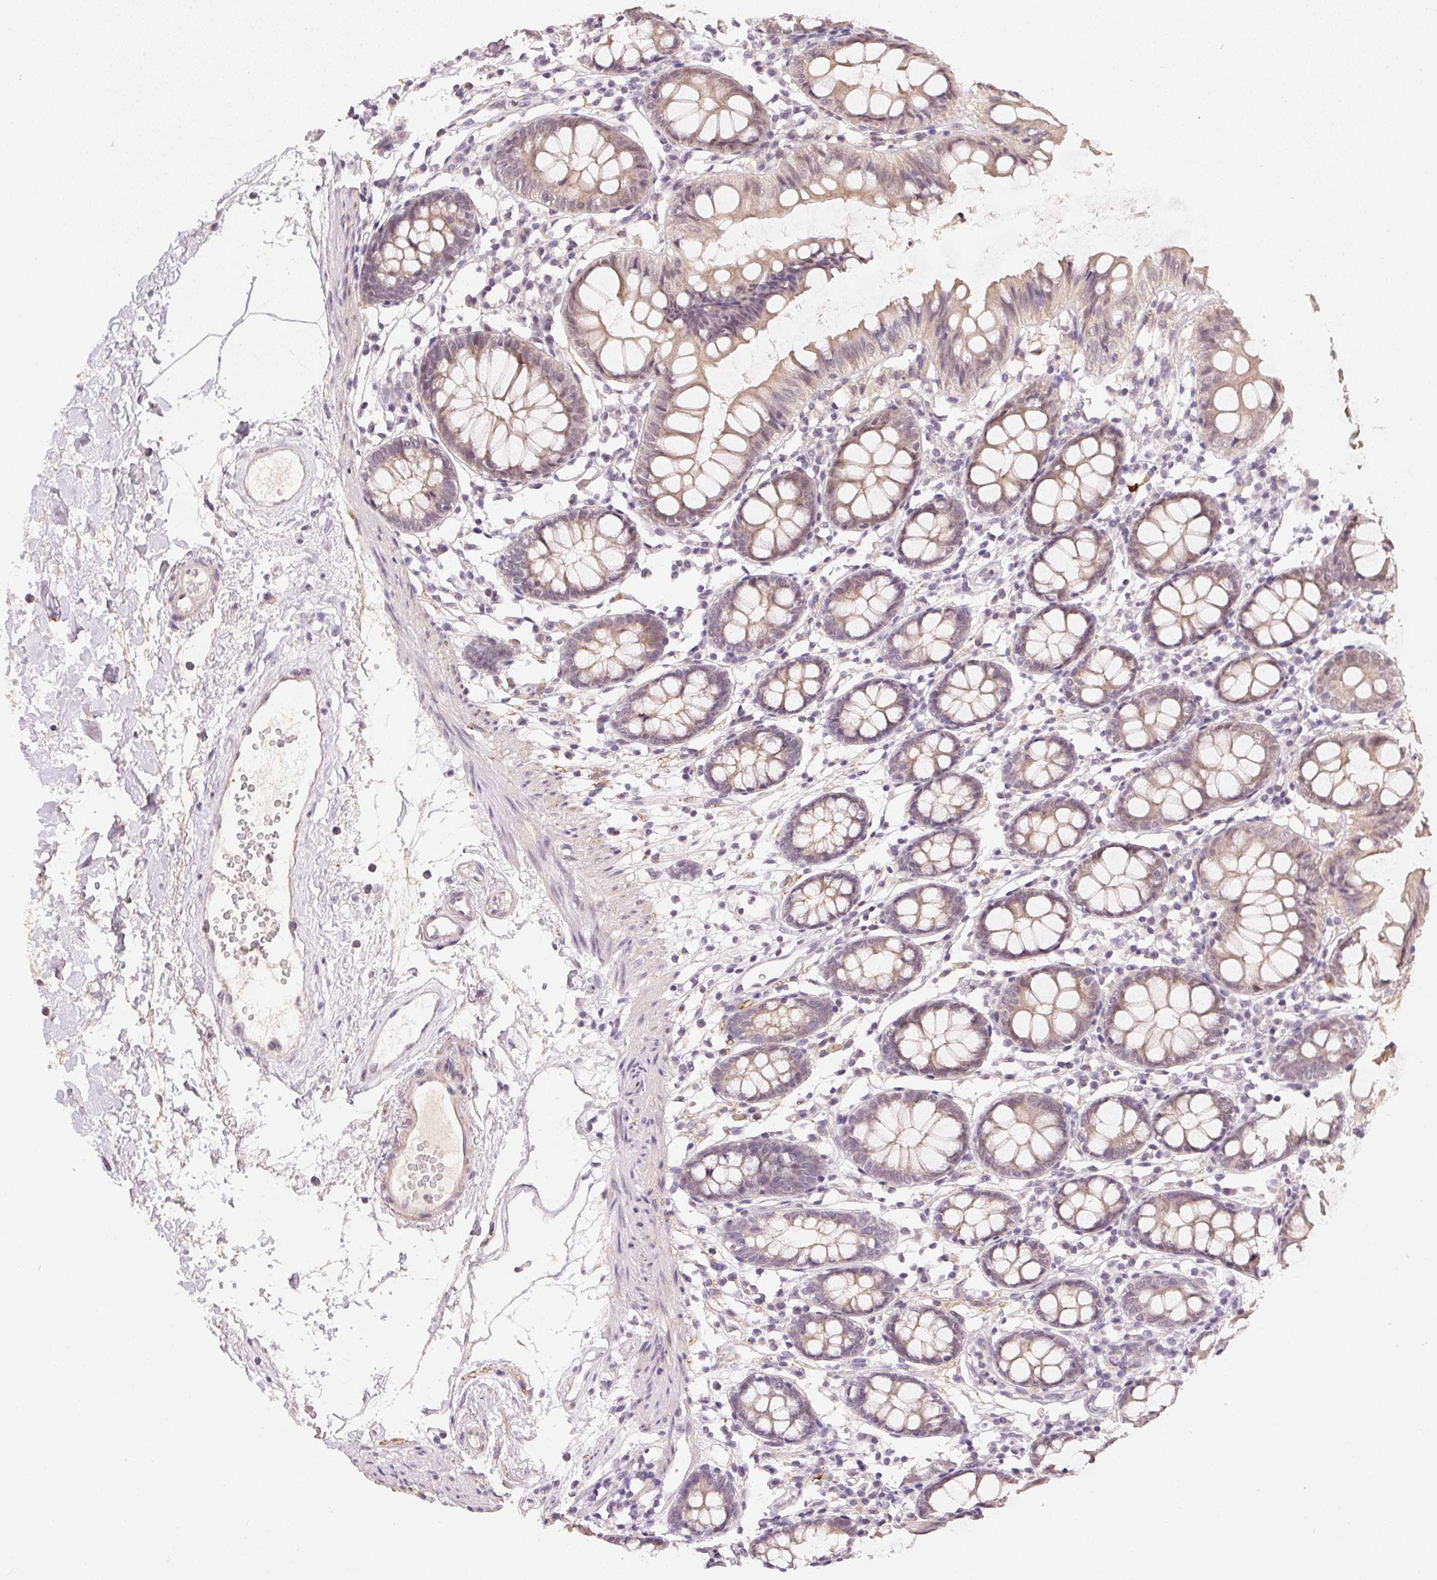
{"staining": {"intensity": "negative", "quantity": "none", "location": "none"}, "tissue": "colon", "cell_type": "Endothelial cells", "image_type": "normal", "snomed": [{"axis": "morphology", "description": "Normal tissue, NOS"}, {"axis": "topography", "description": "Colon"}], "caption": "Colon stained for a protein using immunohistochemistry demonstrates no positivity endothelial cells.", "gene": "CFAP92", "patient": {"sex": "female", "age": 84}}